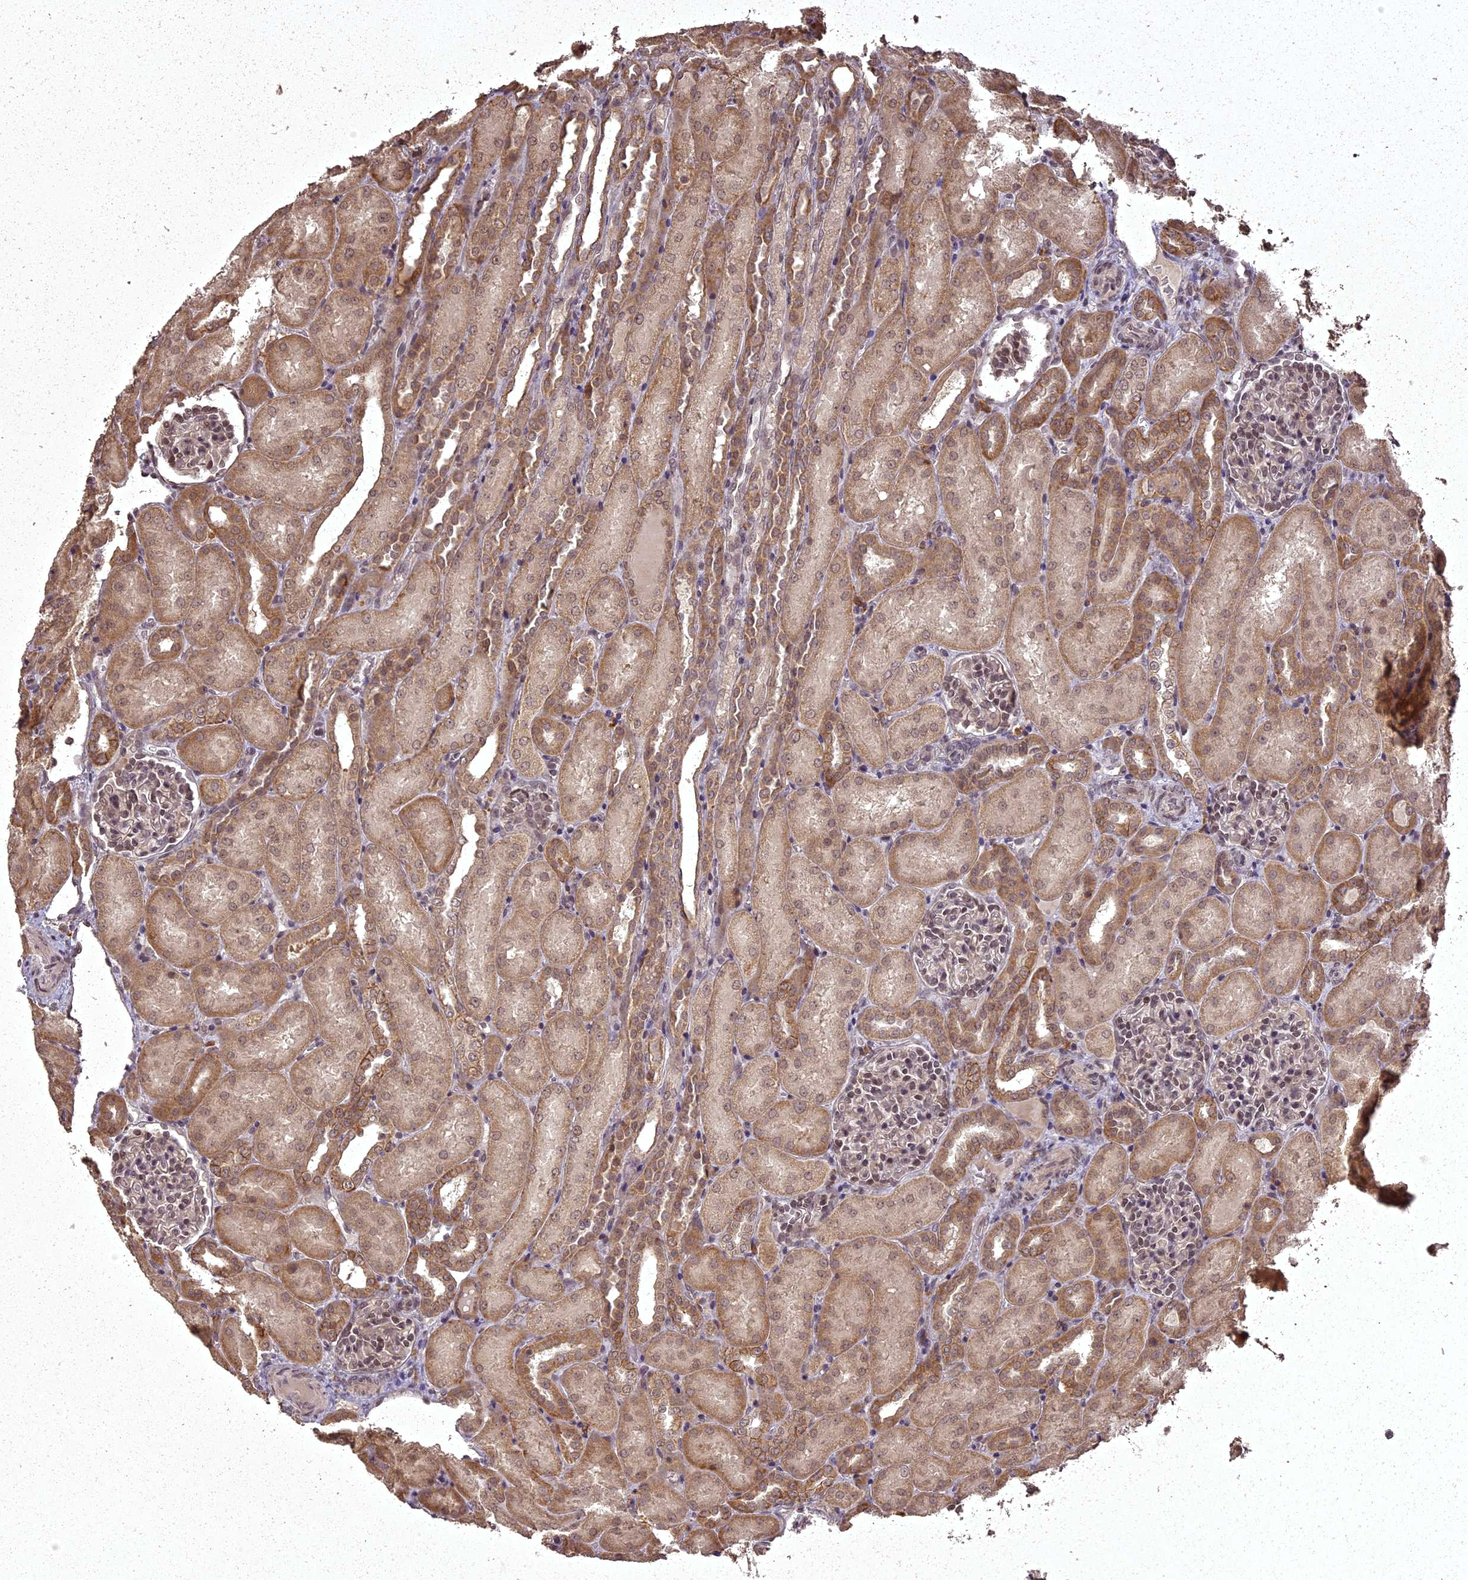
{"staining": {"intensity": "moderate", "quantity": "<25%", "location": "nuclear"}, "tissue": "kidney", "cell_type": "Cells in glomeruli", "image_type": "normal", "snomed": [{"axis": "morphology", "description": "Normal tissue, NOS"}, {"axis": "topography", "description": "Kidney"}], "caption": "Immunohistochemistry (IHC) staining of benign kidney, which displays low levels of moderate nuclear staining in approximately <25% of cells in glomeruli indicating moderate nuclear protein expression. The staining was performed using DAB (3,3'-diaminobenzidine) (brown) for protein detection and nuclei were counterstained in hematoxylin (blue).", "gene": "ING5", "patient": {"sex": "male", "age": 1}}